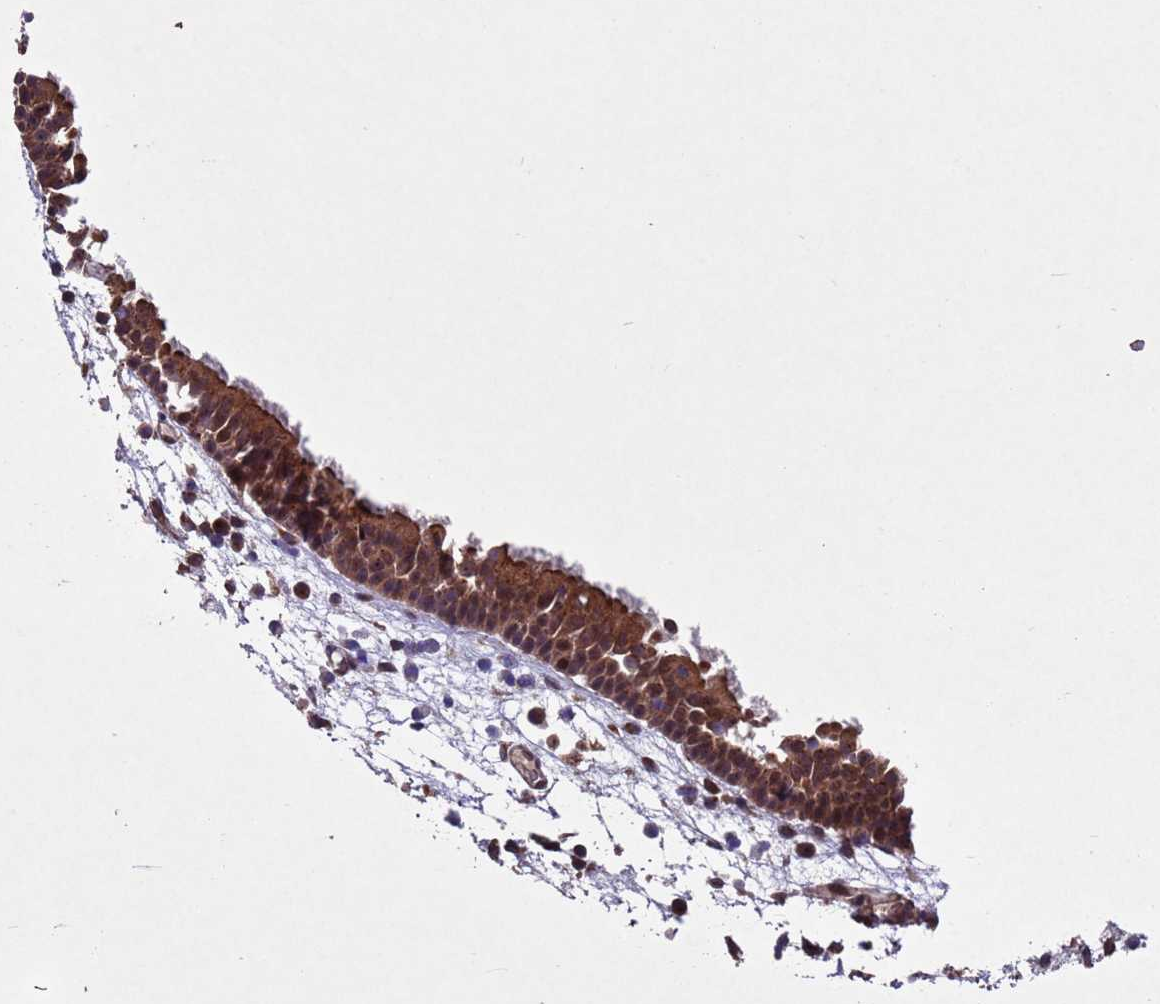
{"staining": {"intensity": "strong", "quantity": ">75%", "location": "cytoplasmic/membranous,nuclear"}, "tissue": "nasopharynx", "cell_type": "Respiratory epithelial cells", "image_type": "normal", "snomed": [{"axis": "morphology", "description": "Normal tissue, NOS"}, {"axis": "morphology", "description": "Inflammation, NOS"}, {"axis": "morphology", "description": "Malignant melanoma, Metastatic site"}, {"axis": "topography", "description": "Nasopharynx"}], "caption": "Protein expression analysis of benign nasopharynx shows strong cytoplasmic/membranous,nuclear positivity in about >75% of respiratory epithelial cells.", "gene": "TBK1", "patient": {"sex": "male", "age": 70}}